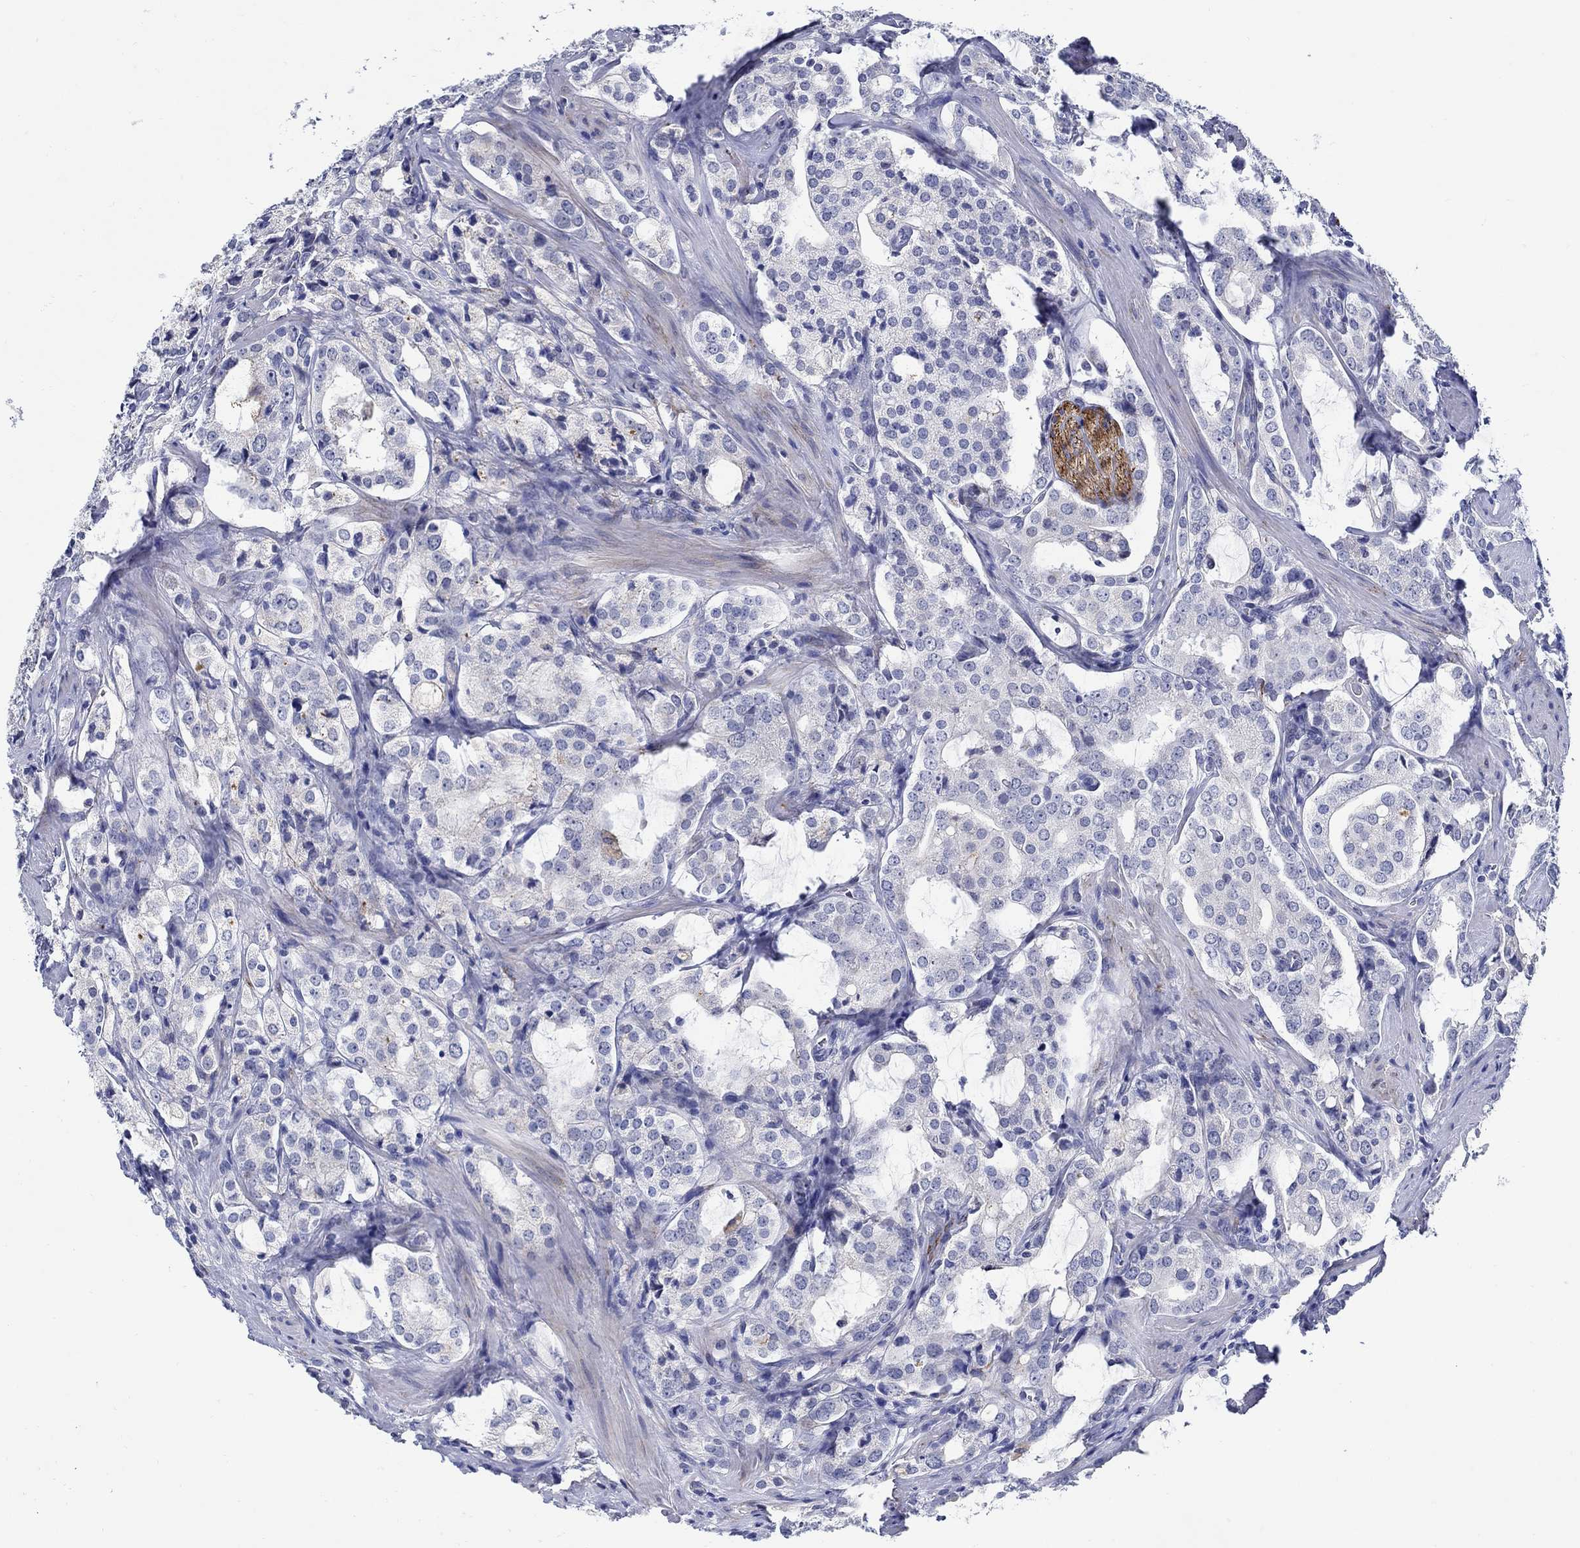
{"staining": {"intensity": "negative", "quantity": "none", "location": "none"}, "tissue": "prostate cancer", "cell_type": "Tumor cells", "image_type": "cancer", "snomed": [{"axis": "morphology", "description": "Adenocarcinoma, NOS"}, {"axis": "topography", "description": "Prostate"}], "caption": "Immunohistochemistry (IHC) of human prostate adenocarcinoma exhibits no staining in tumor cells.", "gene": "MC2R", "patient": {"sex": "male", "age": 66}}